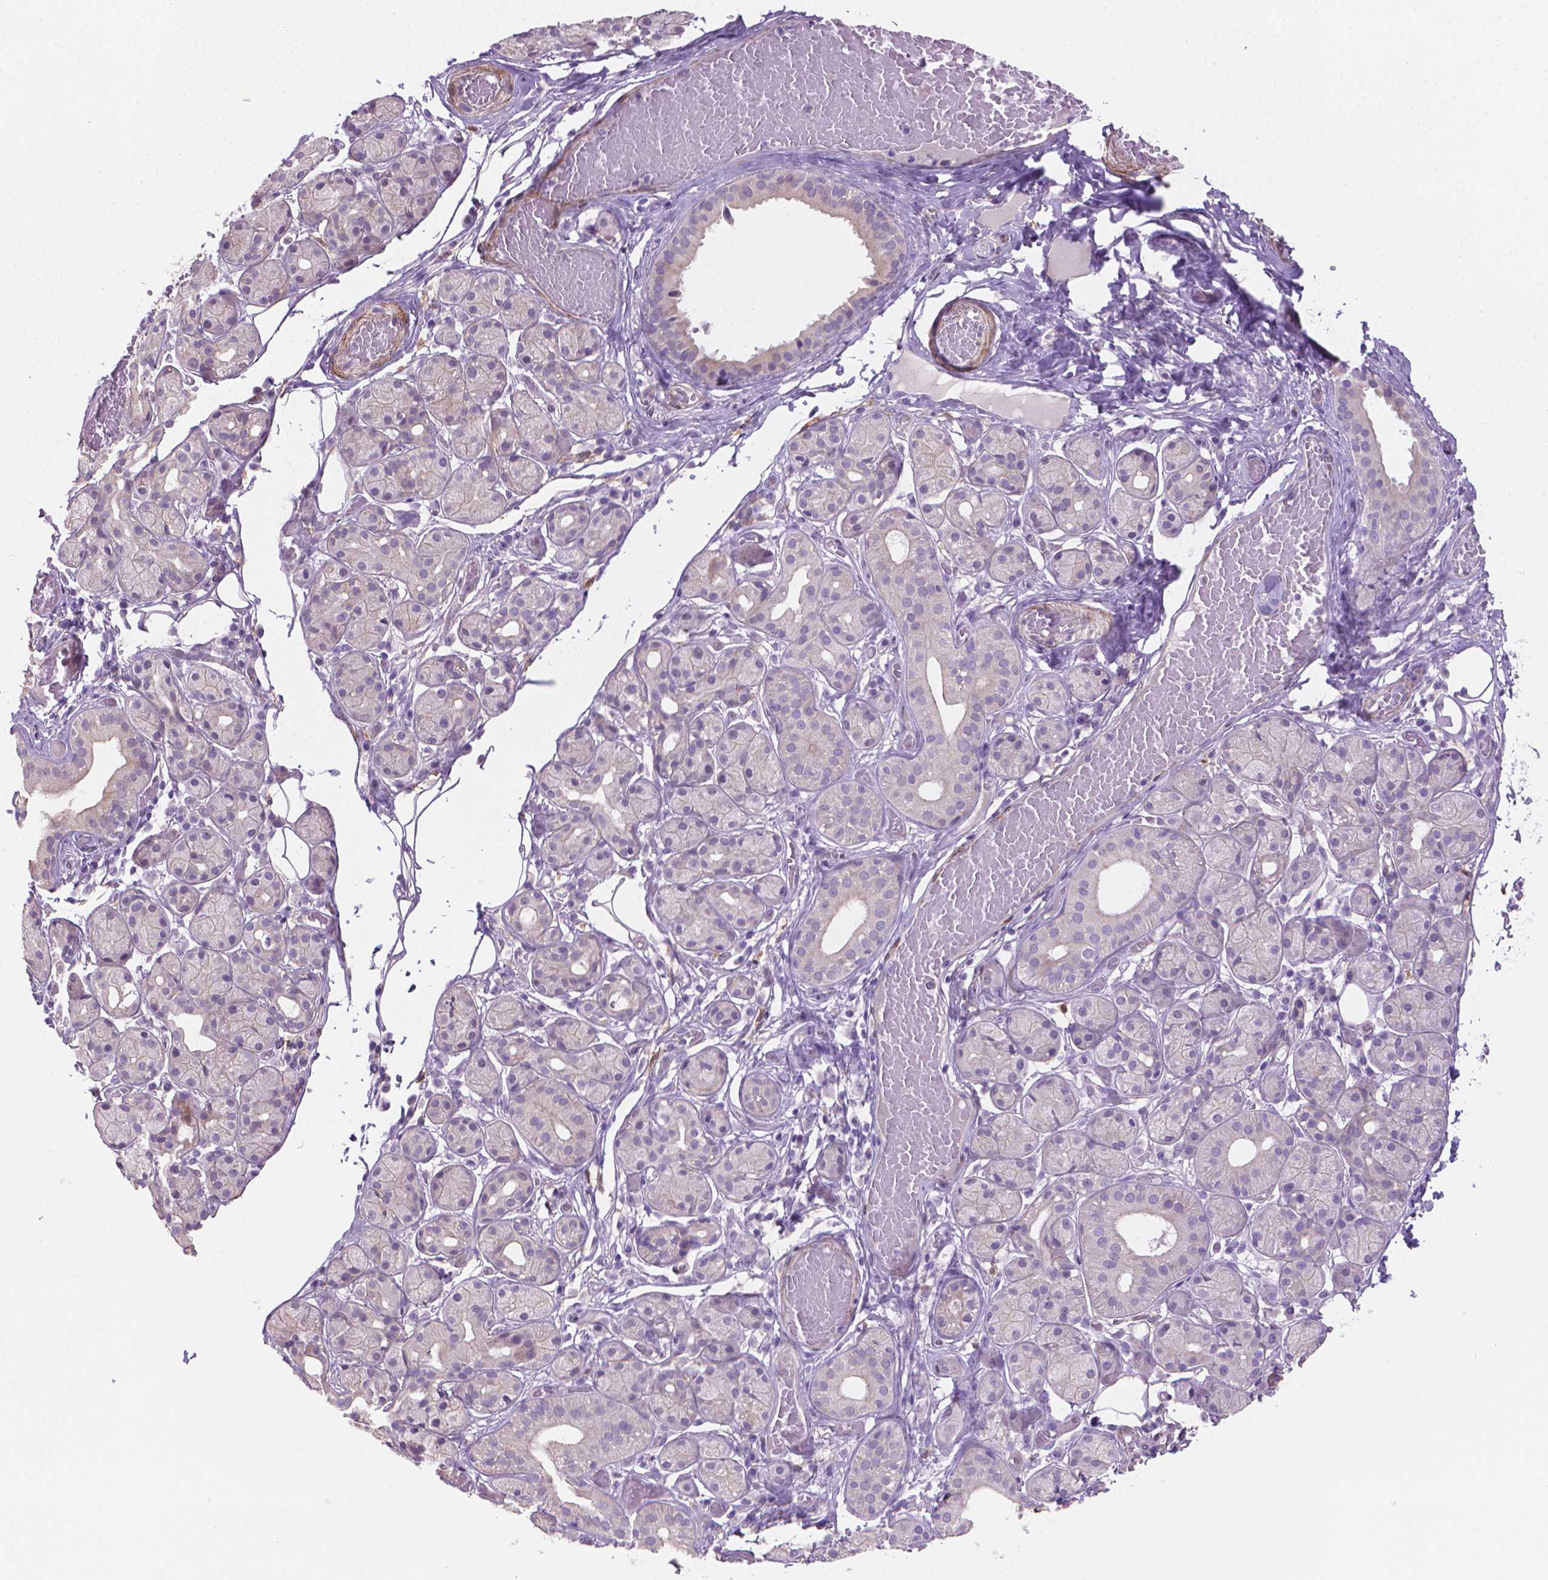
{"staining": {"intensity": "negative", "quantity": "none", "location": "none"}, "tissue": "salivary gland", "cell_type": "Glandular cells", "image_type": "normal", "snomed": [{"axis": "morphology", "description": "Normal tissue, NOS"}, {"axis": "topography", "description": "Salivary gland"}, {"axis": "topography", "description": "Peripheral nerve tissue"}], "caption": "A high-resolution micrograph shows IHC staining of benign salivary gland, which reveals no significant positivity in glandular cells. The staining is performed using DAB brown chromogen with nuclei counter-stained in using hematoxylin.", "gene": "GSDMA", "patient": {"sex": "male", "age": 71}}